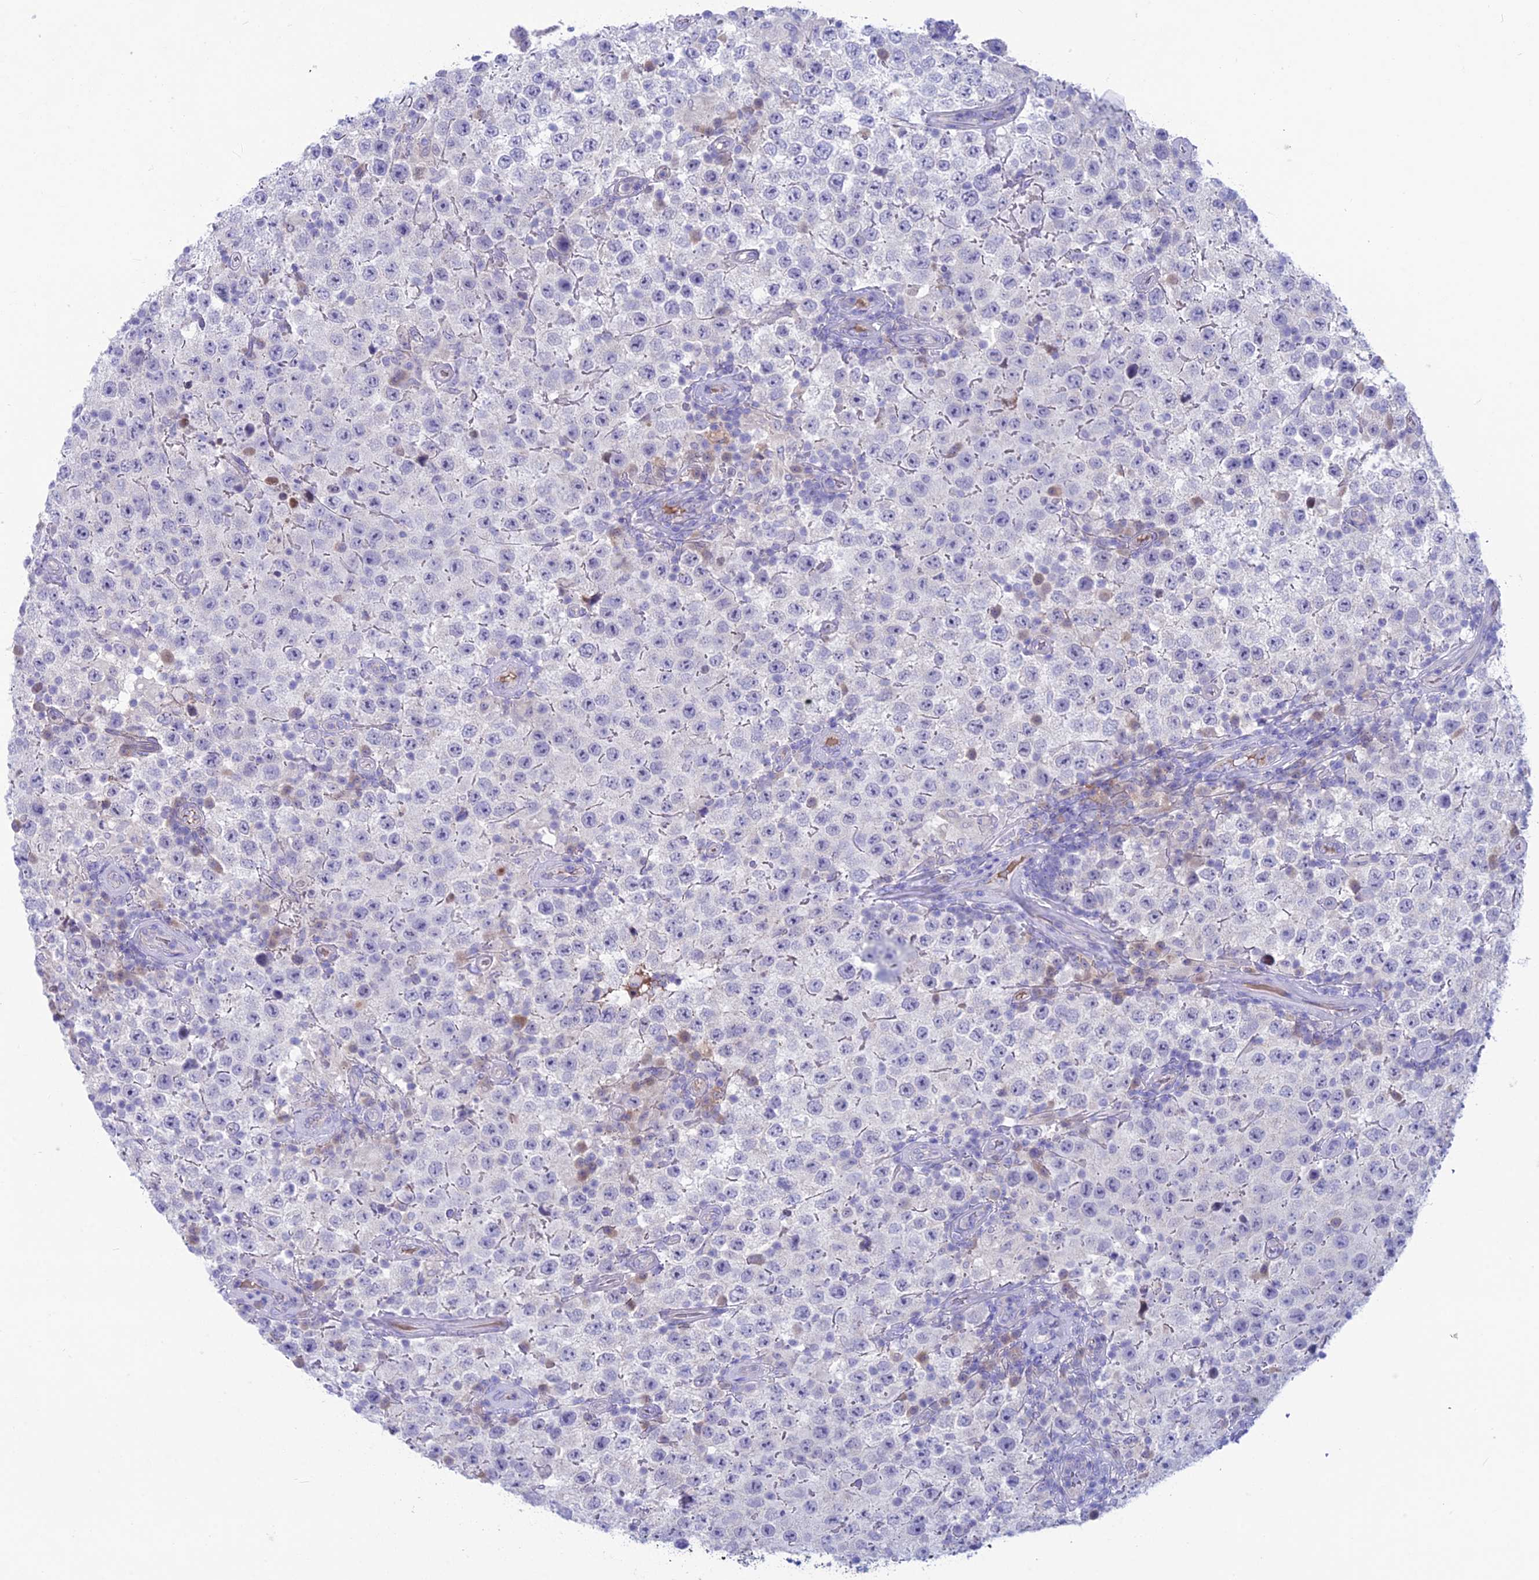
{"staining": {"intensity": "negative", "quantity": "none", "location": "none"}, "tissue": "testis cancer", "cell_type": "Tumor cells", "image_type": "cancer", "snomed": [{"axis": "morphology", "description": "Normal tissue, NOS"}, {"axis": "morphology", "description": "Urothelial carcinoma, High grade"}, {"axis": "morphology", "description": "Seminoma, NOS"}, {"axis": "morphology", "description": "Carcinoma, Embryonal, NOS"}, {"axis": "topography", "description": "Urinary bladder"}, {"axis": "topography", "description": "Testis"}], "caption": "Immunohistochemistry of human testis cancer demonstrates no expression in tumor cells.", "gene": "SNTN", "patient": {"sex": "male", "age": 41}}